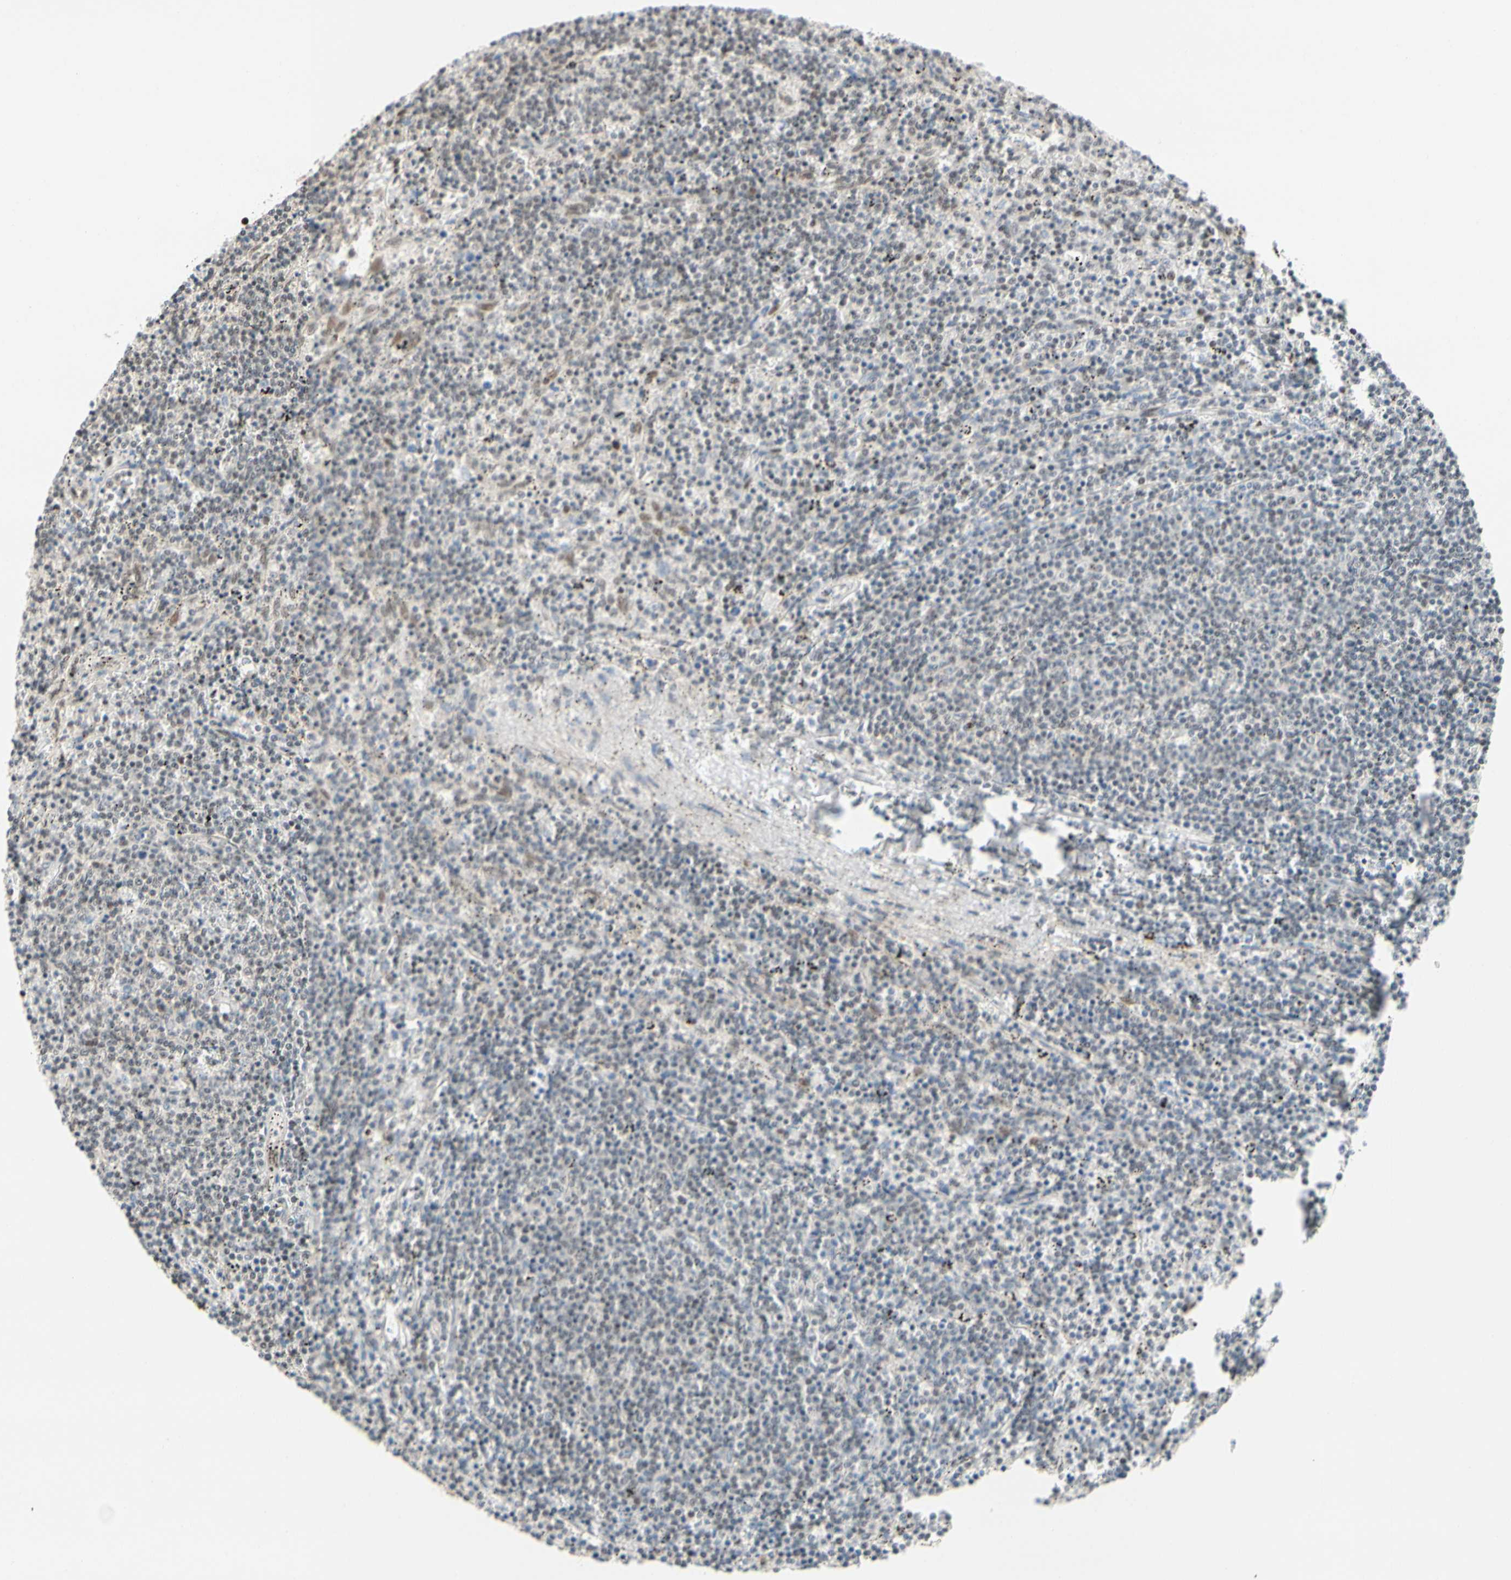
{"staining": {"intensity": "weak", "quantity": "<25%", "location": "nuclear"}, "tissue": "lymphoma", "cell_type": "Tumor cells", "image_type": "cancer", "snomed": [{"axis": "morphology", "description": "Malignant lymphoma, non-Hodgkin's type, Low grade"}, {"axis": "topography", "description": "Spleen"}], "caption": "This is an immunohistochemistry photomicrograph of lymphoma. There is no expression in tumor cells.", "gene": "TAF4", "patient": {"sex": "female", "age": 50}}